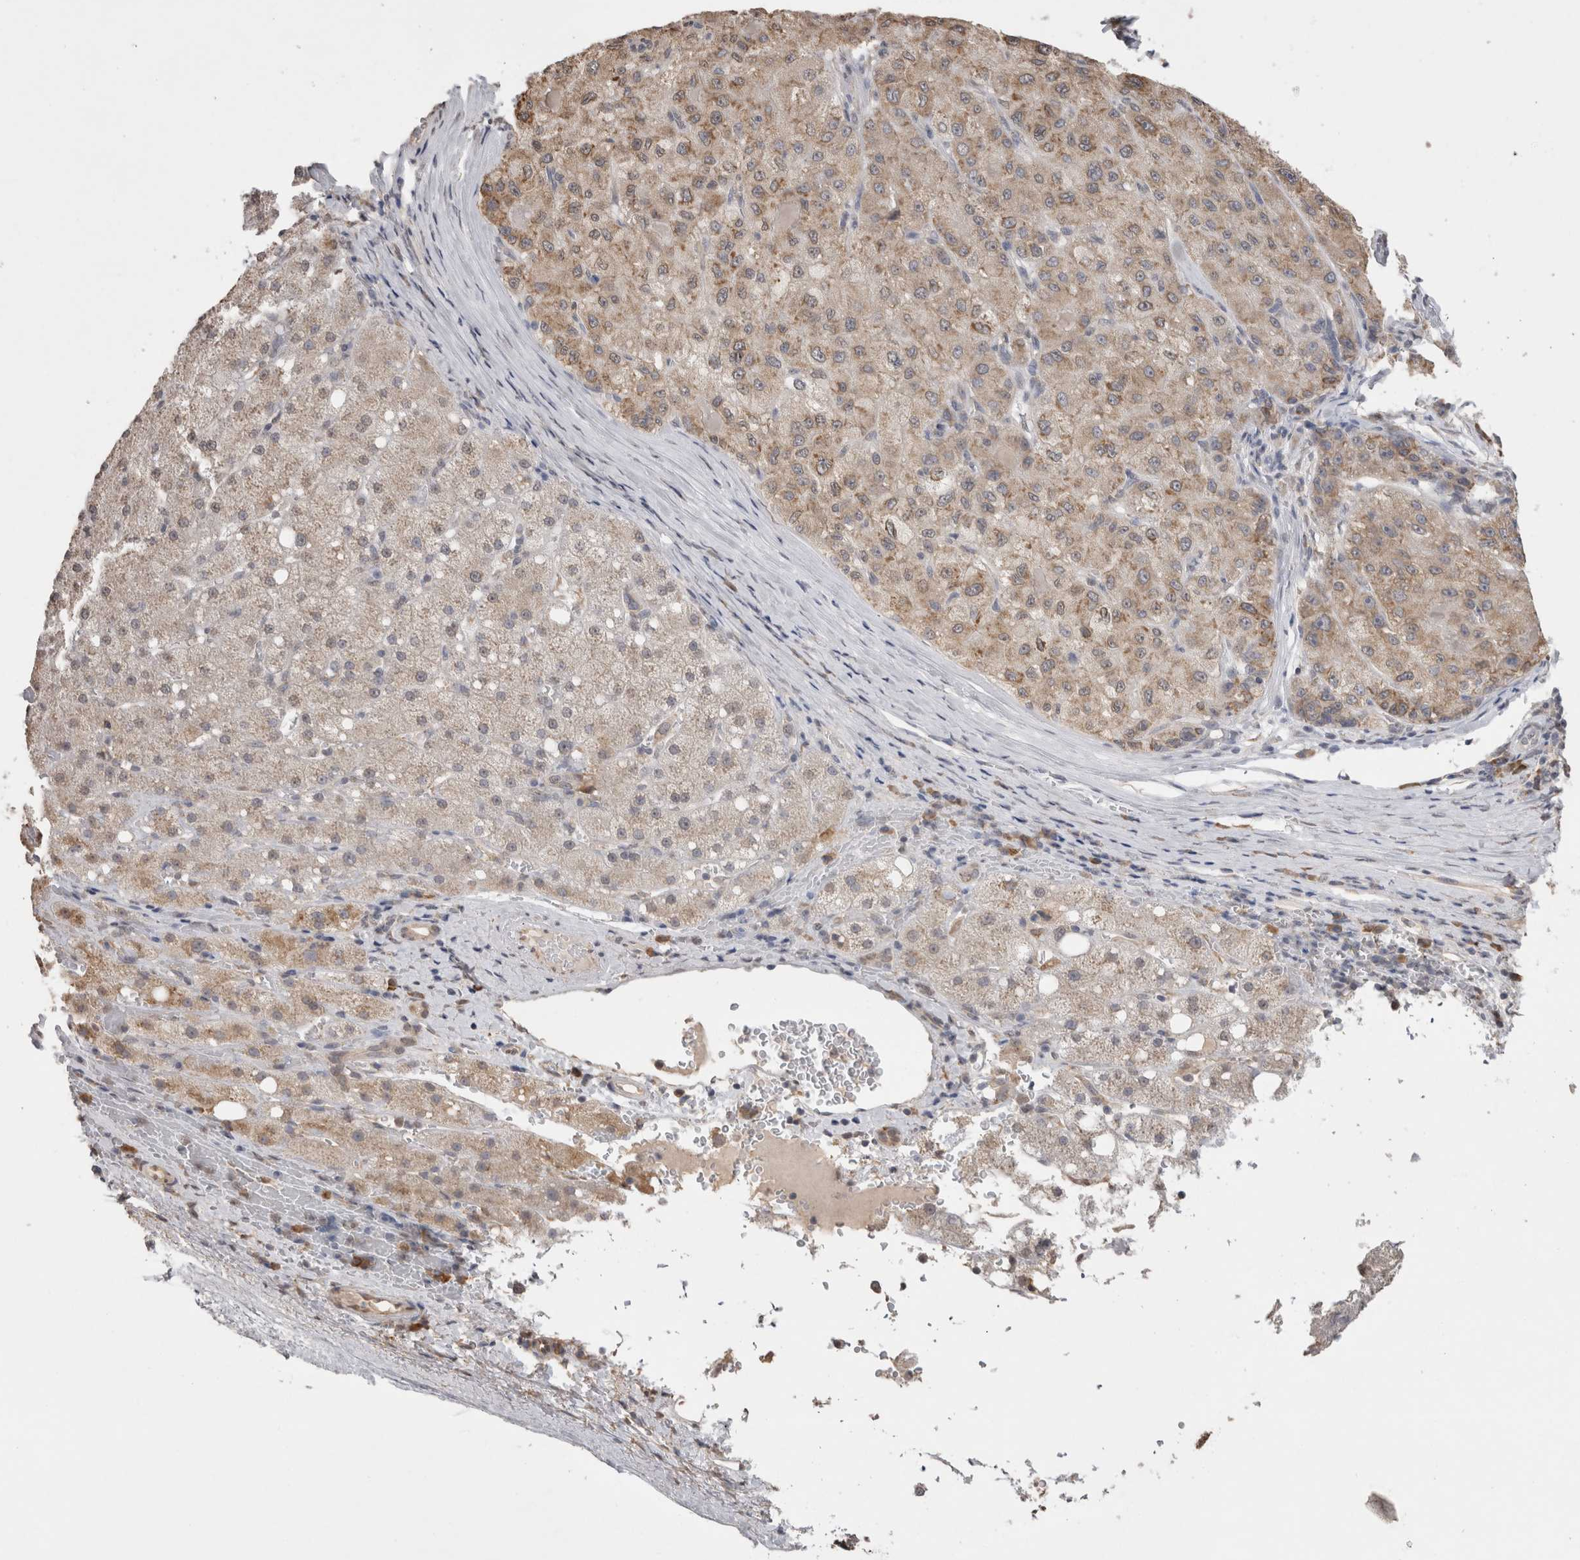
{"staining": {"intensity": "weak", "quantity": "25%-75%", "location": "cytoplasmic/membranous"}, "tissue": "liver cancer", "cell_type": "Tumor cells", "image_type": "cancer", "snomed": [{"axis": "morphology", "description": "Carcinoma, Hepatocellular, NOS"}, {"axis": "topography", "description": "Liver"}], "caption": "There is low levels of weak cytoplasmic/membranous expression in tumor cells of liver cancer, as demonstrated by immunohistochemical staining (brown color).", "gene": "NOMO1", "patient": {"sex": "male", "age": 80}}